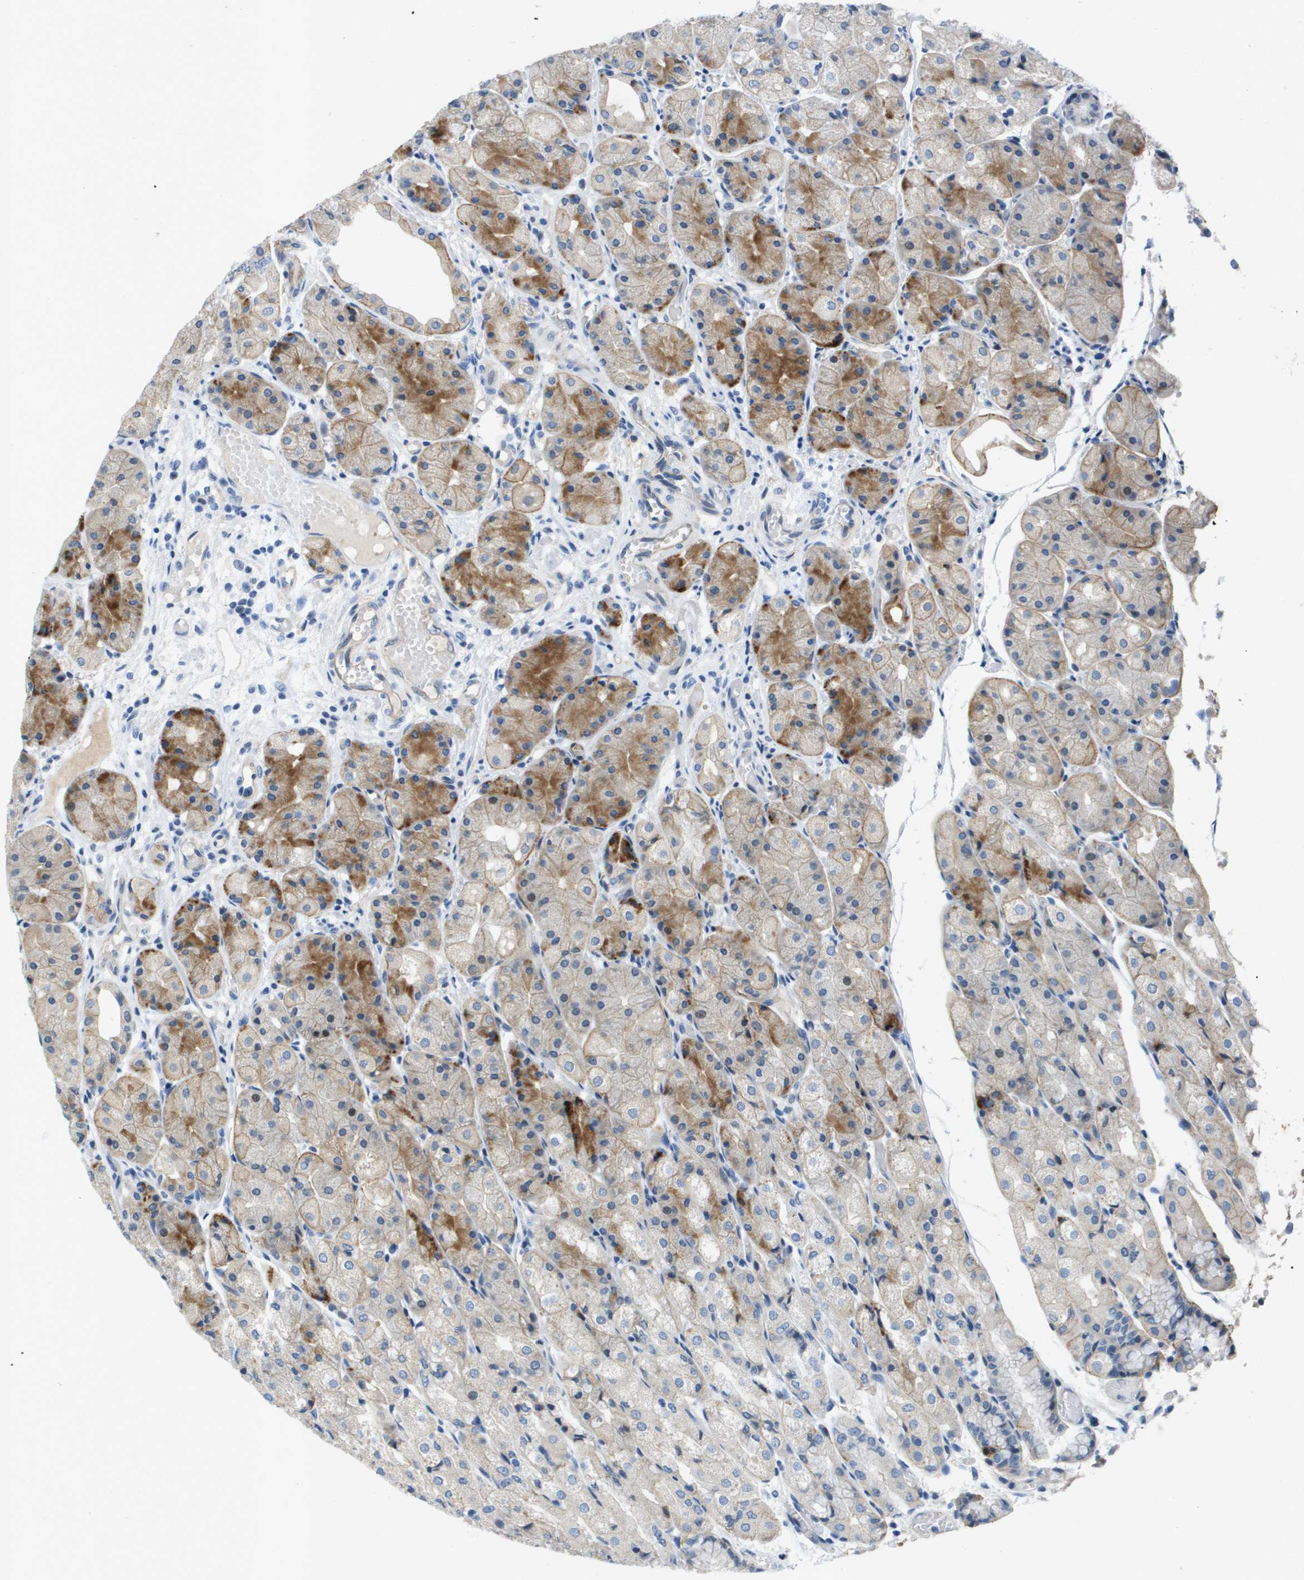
{"staining": {"intensity": "moderate", "quantity": "25%-75%", "location": "cytoplasmic/membranous"}, "tissue": "stomach", "cell_type": "Glandular cells", "image_type": "normal", "snomed": [{"axis": "morphology", "description": "Normal tissue, NOS"}, {"axis": "topography", "description": "Stomach, upper"}], "caption": "The immunohistochemical stain shows moderate cytoplasmic/membranous positivity in glandular cells of unremarkable stomach. (IHC, brightfield microscopy, high magnification).", "gene": "ITGA6", "patient": {"sex": "male", "age": 72}}